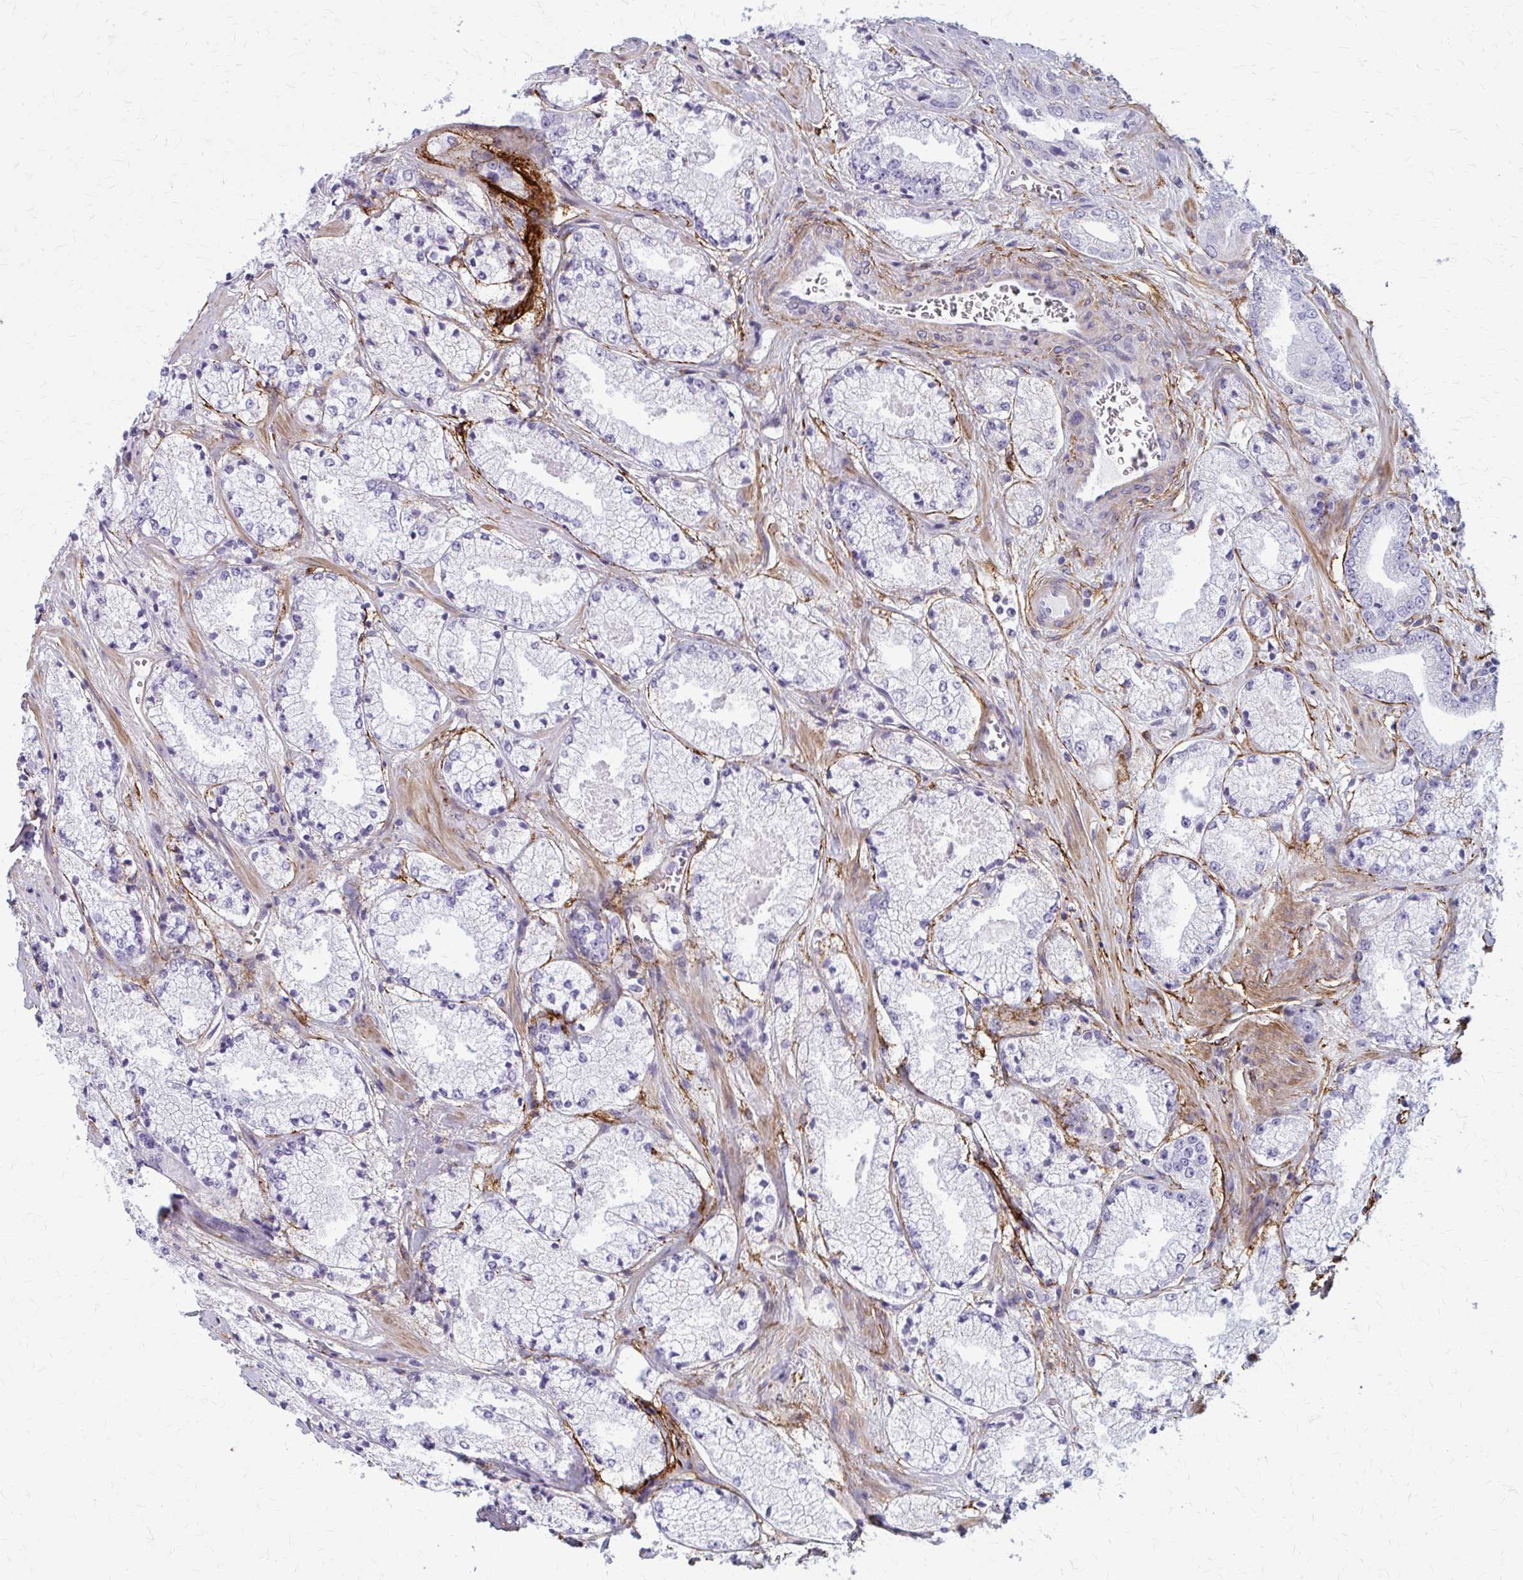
{"staining": {"intensity": "negative", "quantity": "none", "location": "none"}, "tissue": "prostate cancer", "cell_type": "Tumor cells", "image_type": "cancer", "snomed": [{"axis": "morphology", "description": "Adenocarcinoma, High grade"}, {"axis": "topography", "description": "Prostate"}], "caption": "Immunohistochemistry (IHC) image of prostate adenocarcinoma (high-grade) stained for a protein (brown), which reveals no expression in tumor cells.", "gene": "AKAP12", "patient": {"sex": "male", "age": 63}}